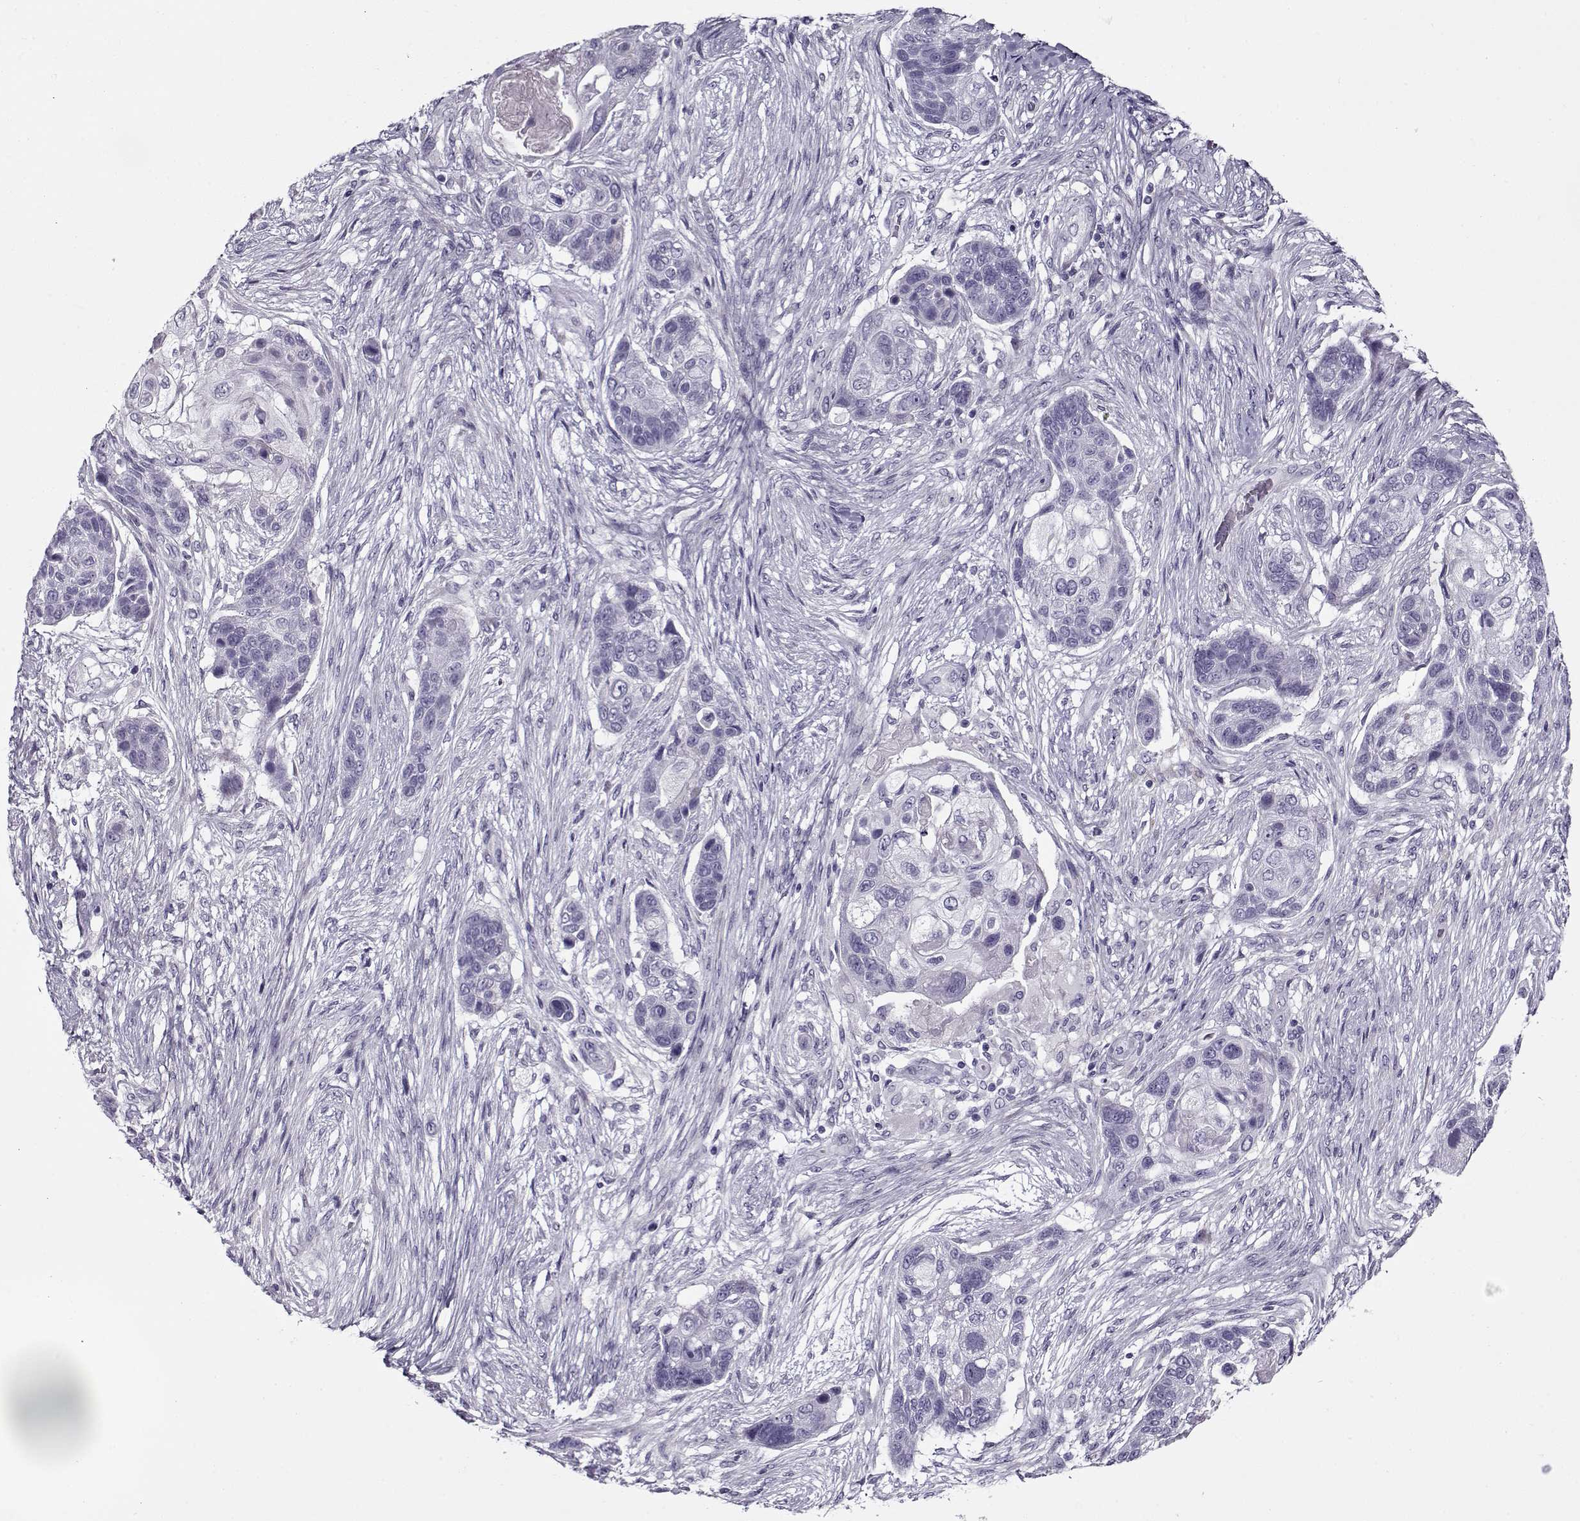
{"staining": {"intensity": "negative", "quantity": "none", "location": "none"}, "tissue": "lung cancer", "cell_type": "Tumor cells", "image_type": "cancer", "snomed": [{"axis": "morphology", "description": "Squamous cell carcinoma, NOS"}, {"axis": "topography", "description": "Lung"}], "caption": "Immunohistochemistry (IHC) of lung cancer (squamous cell carcinoma) reveals no staining in tumor cells.", "gene": "GAGE2A", "patient": {"sex": "male", "age": 69}}